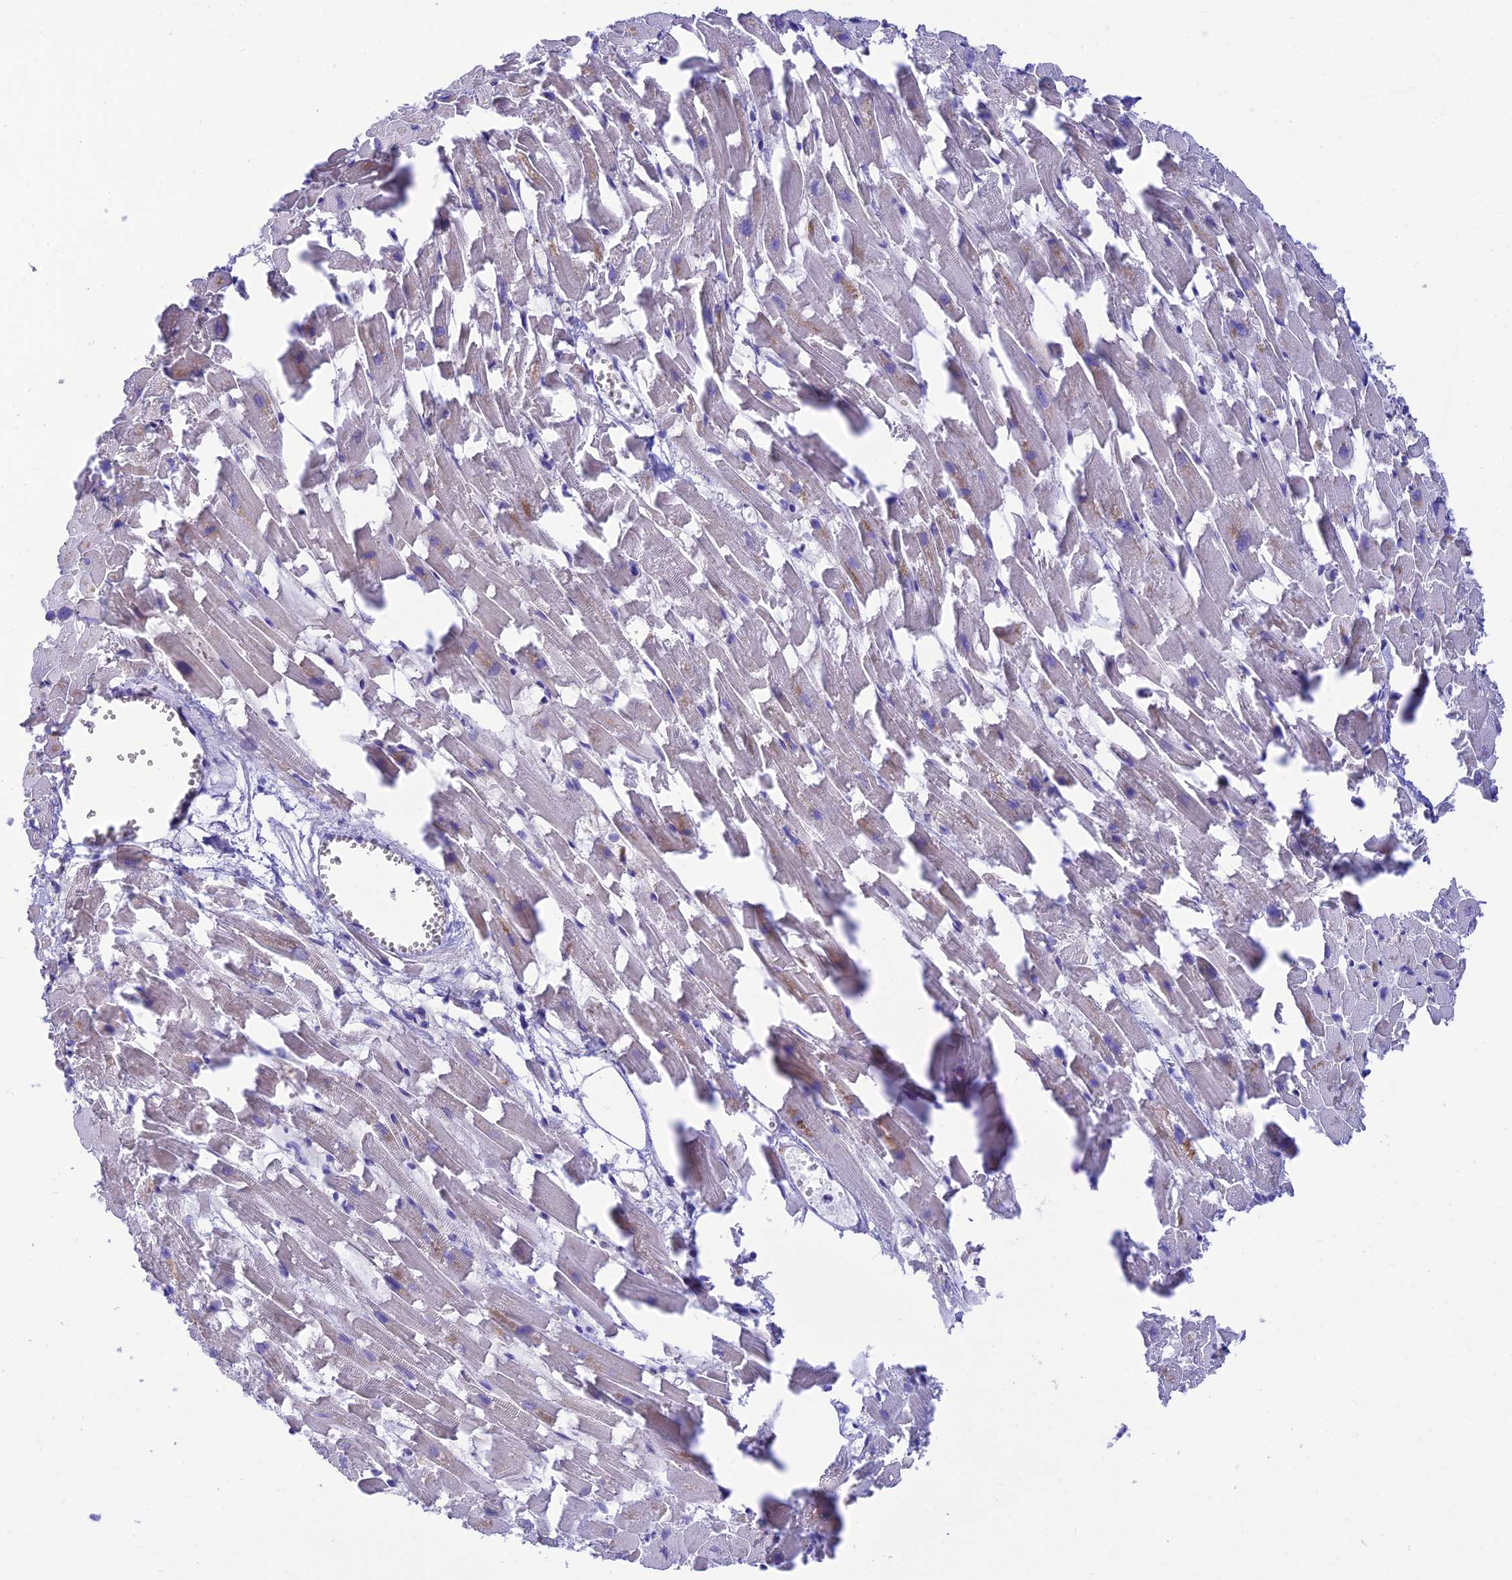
{"staining": {"intensity": "moderate", "quantity": "<25%", "location": "cytoplasmic/membranous"}, "tissue": "heart muscle", "cell_type": "Cardiomyocytes", "image_type": "normal", "snomed": [{"axis": "morphology", "description": "Normal tissue, NOS"}, {"axis": "topography", "description": "Heart"}], "caption": "Moderate cytoplasmic/membranous positivity for a protein is seen in approximately <25% of cardiomyocytes of normal heart muscle using IHC.", "gene": "CCDC157", "patient": {"sex": "female", "age": 64}}